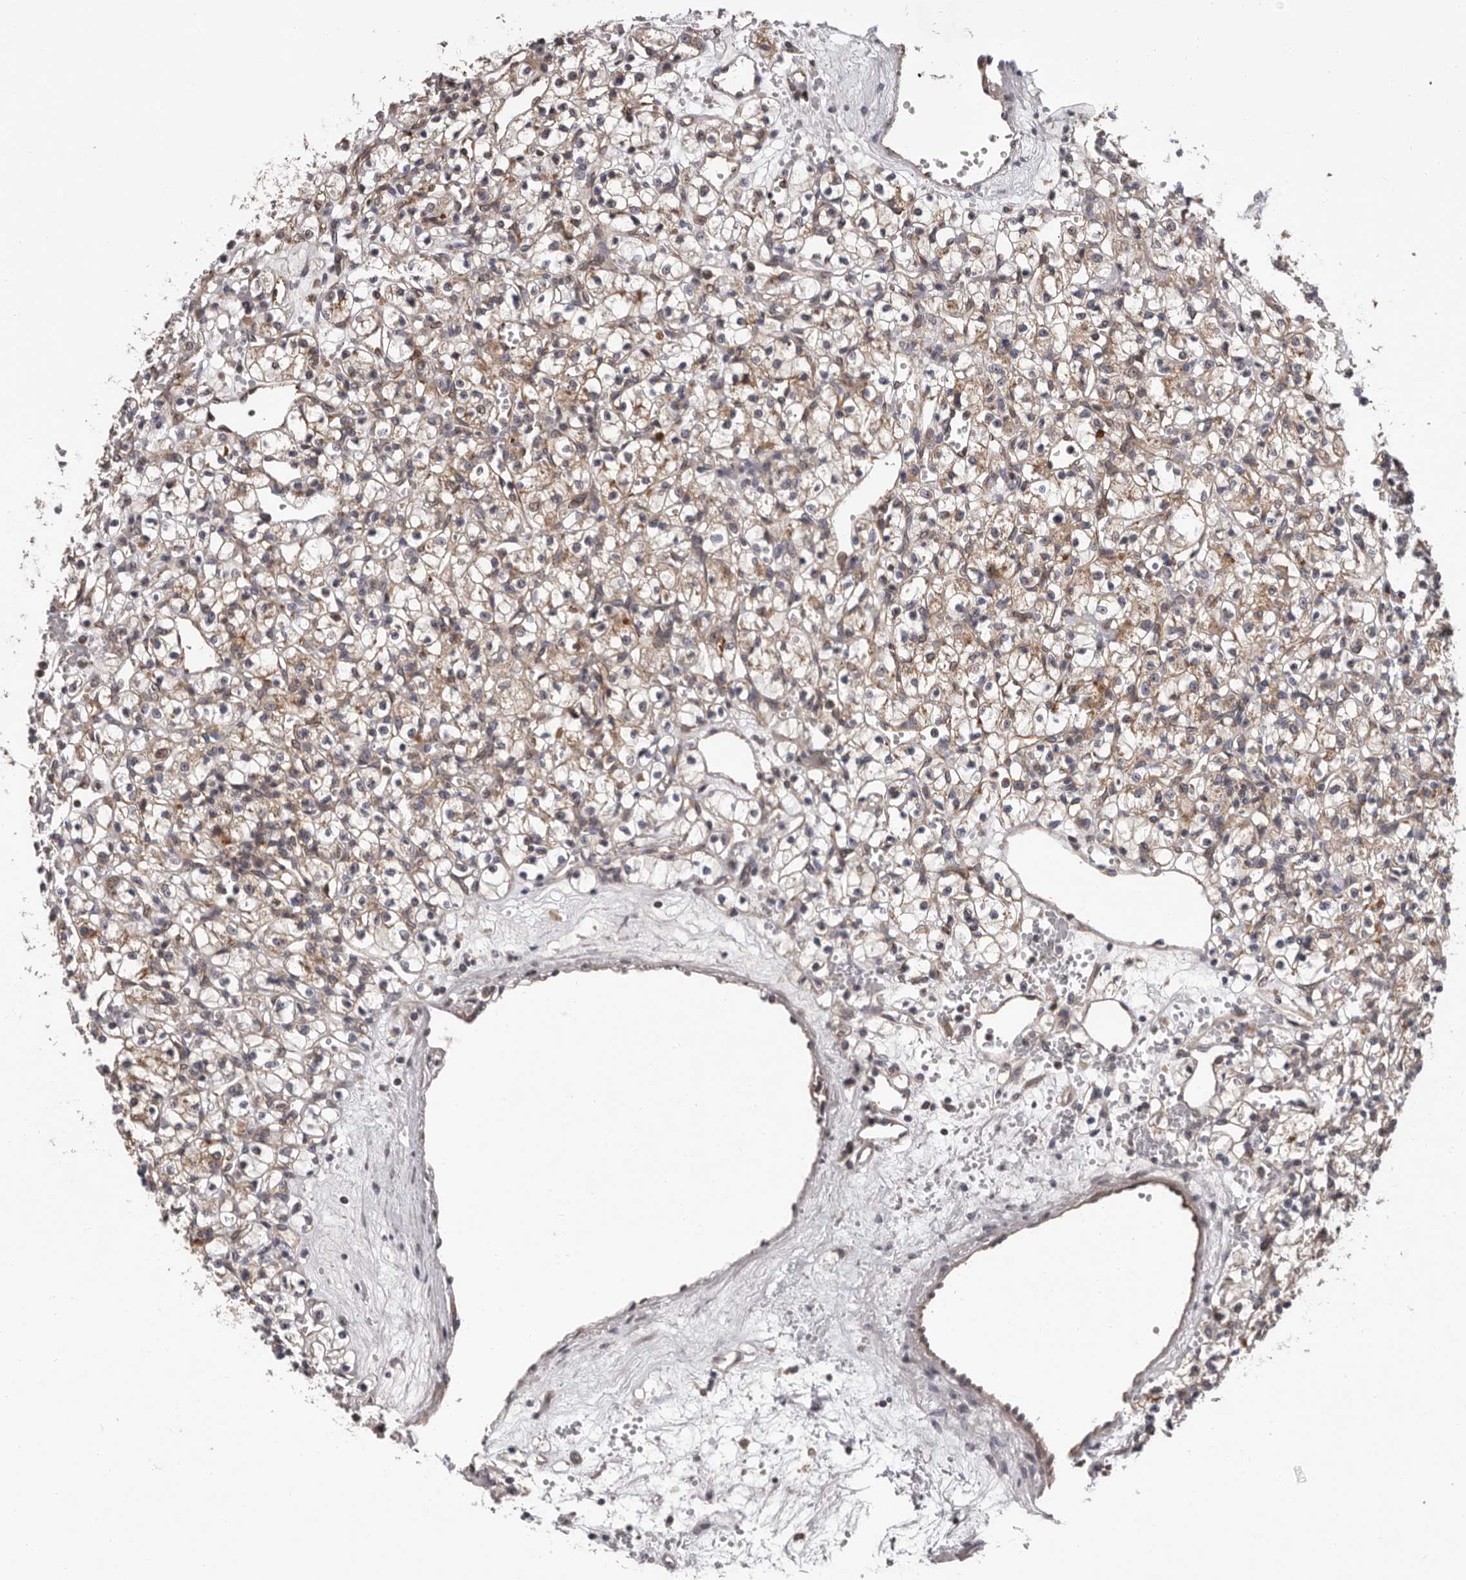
{"staining": {"intensity": "moderate", "quantity": ">75%", "location": "cytoplasmic/membranous"}, "tissue": "renal cancer", "cell_type": "Tumor cells", "image_type": "cancer", "snomed": [{"axis": "morphology", "description": "Adenocarcinoma, NOS"}, {"axis": "topography", "description": "Kidney"}], "caption": "Immunohistochemical staining of renal cancer reveals medium levels of moderate cytoplasmic/membranous staining in approximately >75% of tumor cells.", "gene": "VPS37A", "patient": {"sex": "female", "age": 59}}